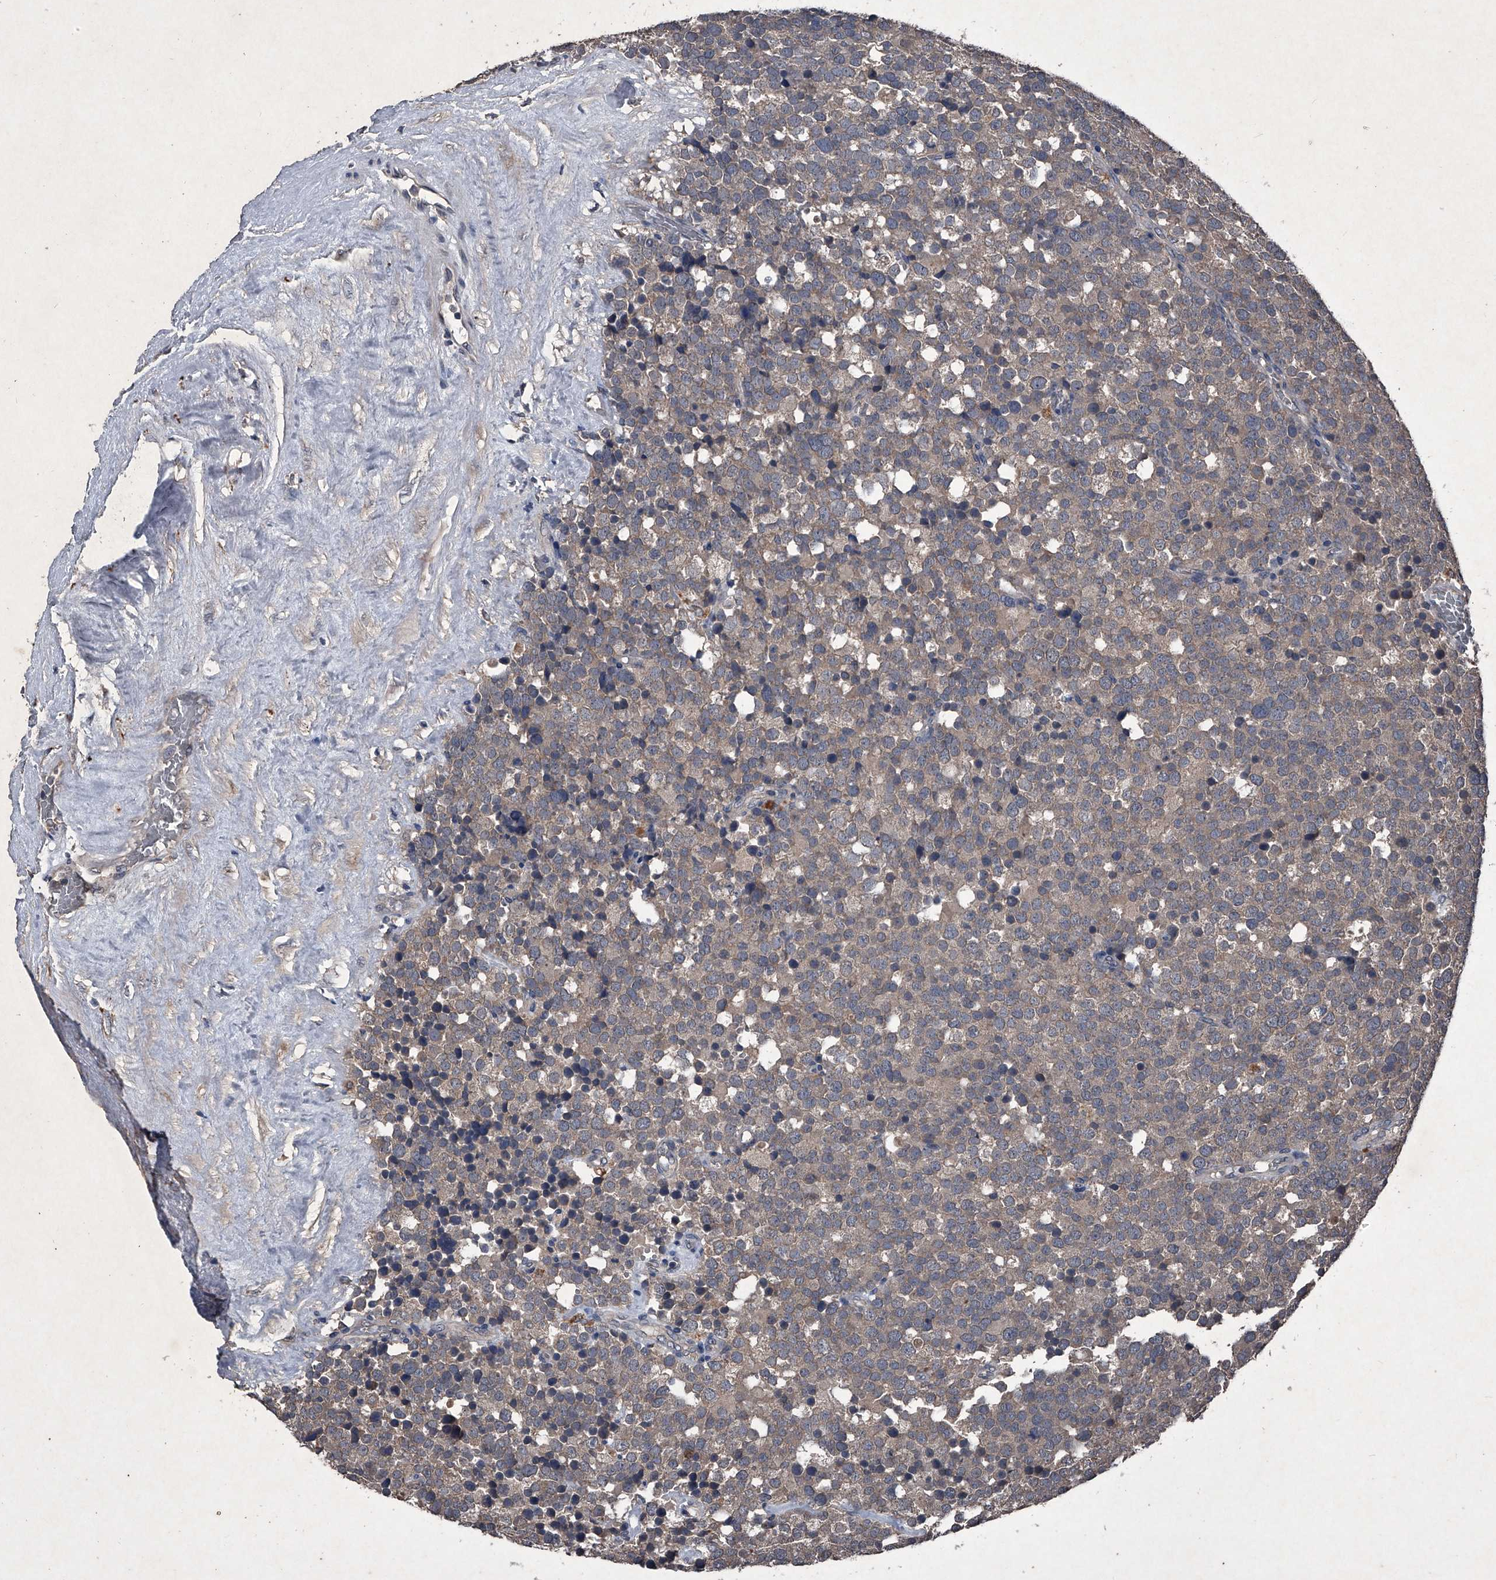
{"staining": {"intensity": "weak", "quantity": ">75%", "location": "cytoplasmic/membranous"}, "tissue": "testis cancer", "cell_type": "Tumor cells", "image_type": "cancer", "snomed": [{"axis": "morphology", "description": "Seminoma, NOS"}, {"axis": "topography", "description": "Testis"}], "caption": "Protein positivity by IHC exhibits weak cytoplasmic/membranous expression in approximately >75% of tumor cells in testis seminoma.", "gene": "MAPKAP1", "patient": {"sex": "male", "age": 71}}